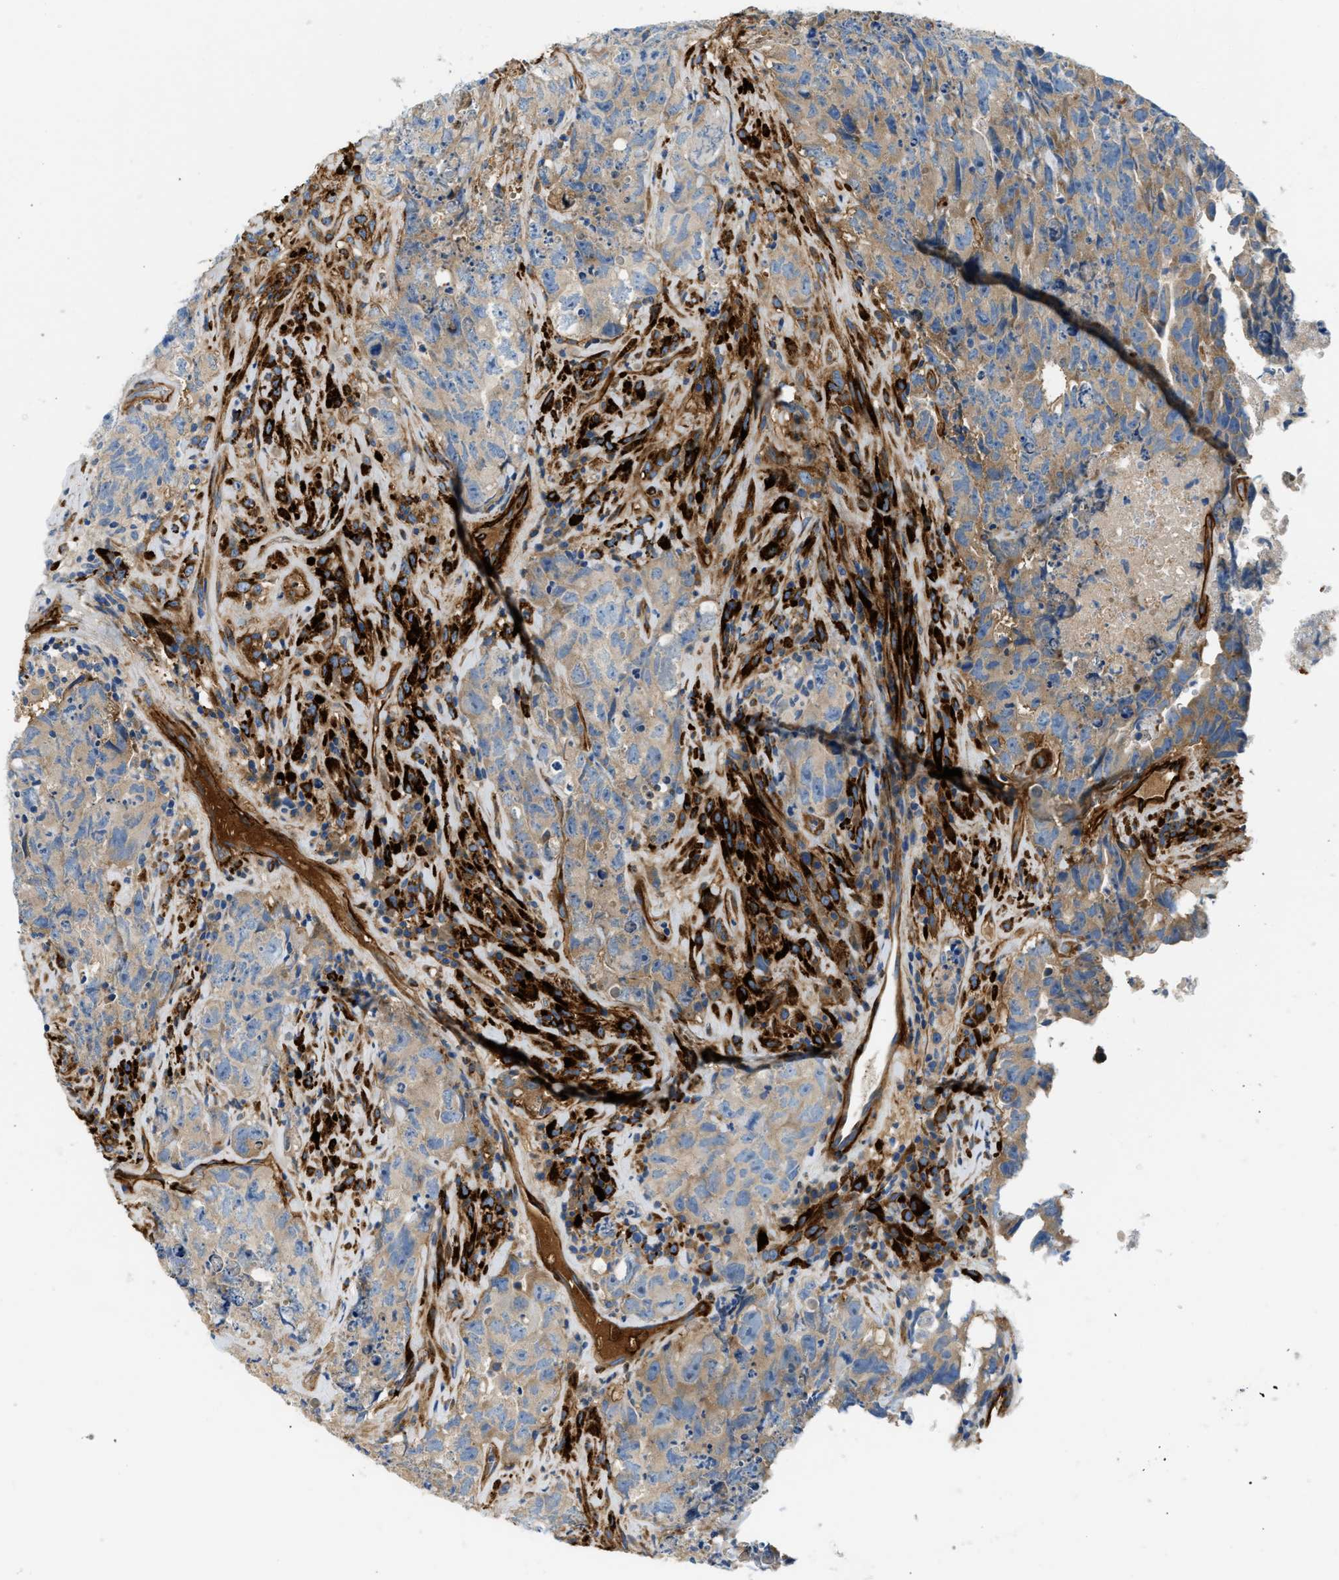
{"staining": {"intensity": "weak", "quantity": "25%-75%", "location": "cytoplasmic/membranous"}, "tissue": "testis cancer", "cell_type": "Tumor cells", "image_type": "cancer", "snomed": [{"axis": "morphology", "description": "Carcinoma, Embryonal, NOS"}, {"axis": "topography", "description": "Testis"}], "caption": "The photomicrograph displays staining of testis cancer (embryonal carcinoma), revealing weak cytoplasmic/membranous protein expression (brown color) within tumor cells.", "gene": "COL15A1", "patient": {"sex": "male", "age": 32}}